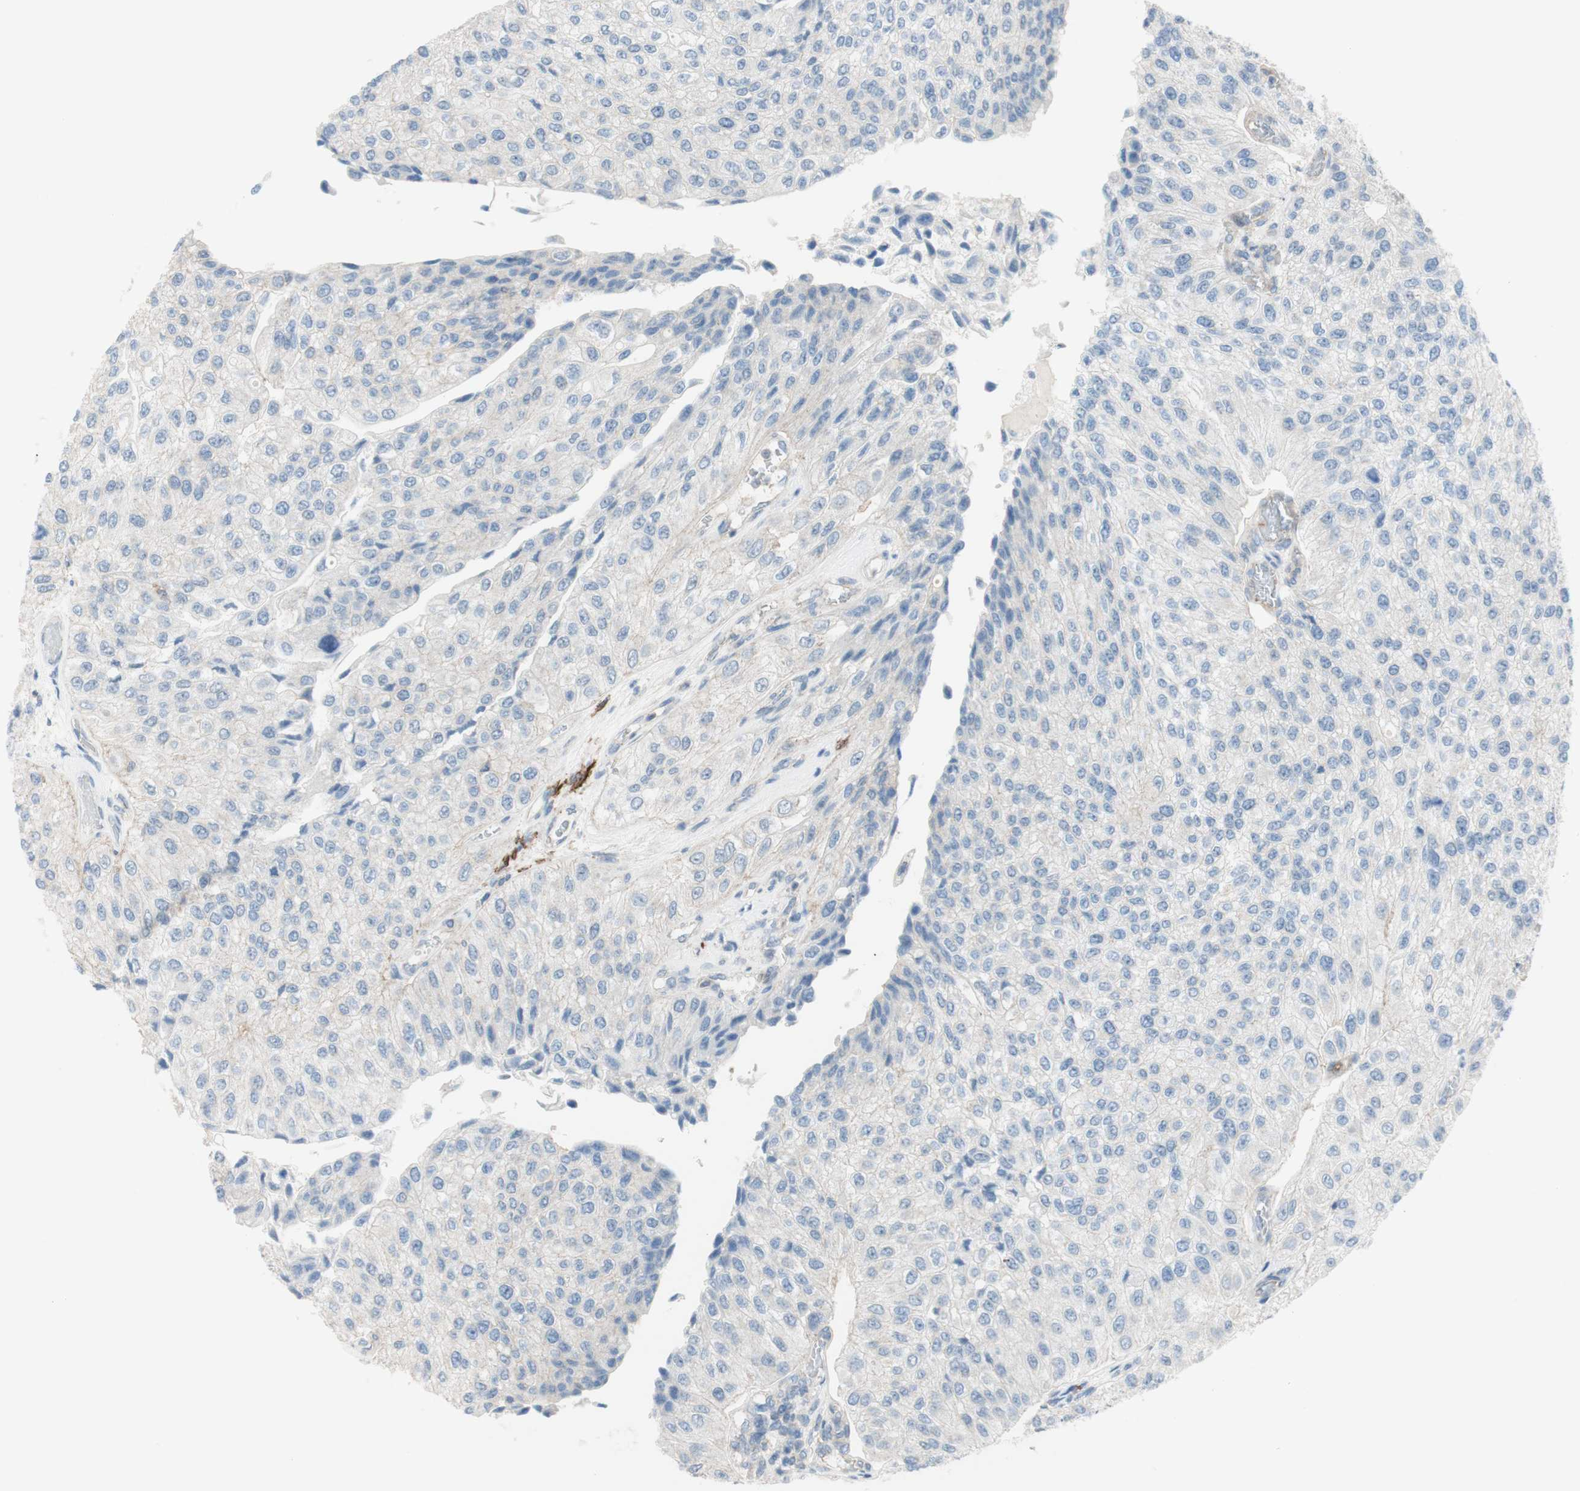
{"staining": {"intensity": "negative", "quantity": "none", "location": "none"}, "tissue": "urothelial cancer", "cell_type": "Tumor cells", "image_type": "cancer", "snomed": [{"axis": "morphology", "description": "Urothelial carcinoma, High grade"}, {"axis": "topography", "description": "Kidney"}, {"axis": "topography", "description": "Urinary bladder"}], "caption": "Immunohistochemistry micrograph of neoplastic tissue: high-grade urothelial carcinoma stained with DAB (3,3'-diaminobenzidine) shows no significant protein expression in tumor cells.", "gene": "POU2AF1", "patient": {"sex": "male", "age": 77}}